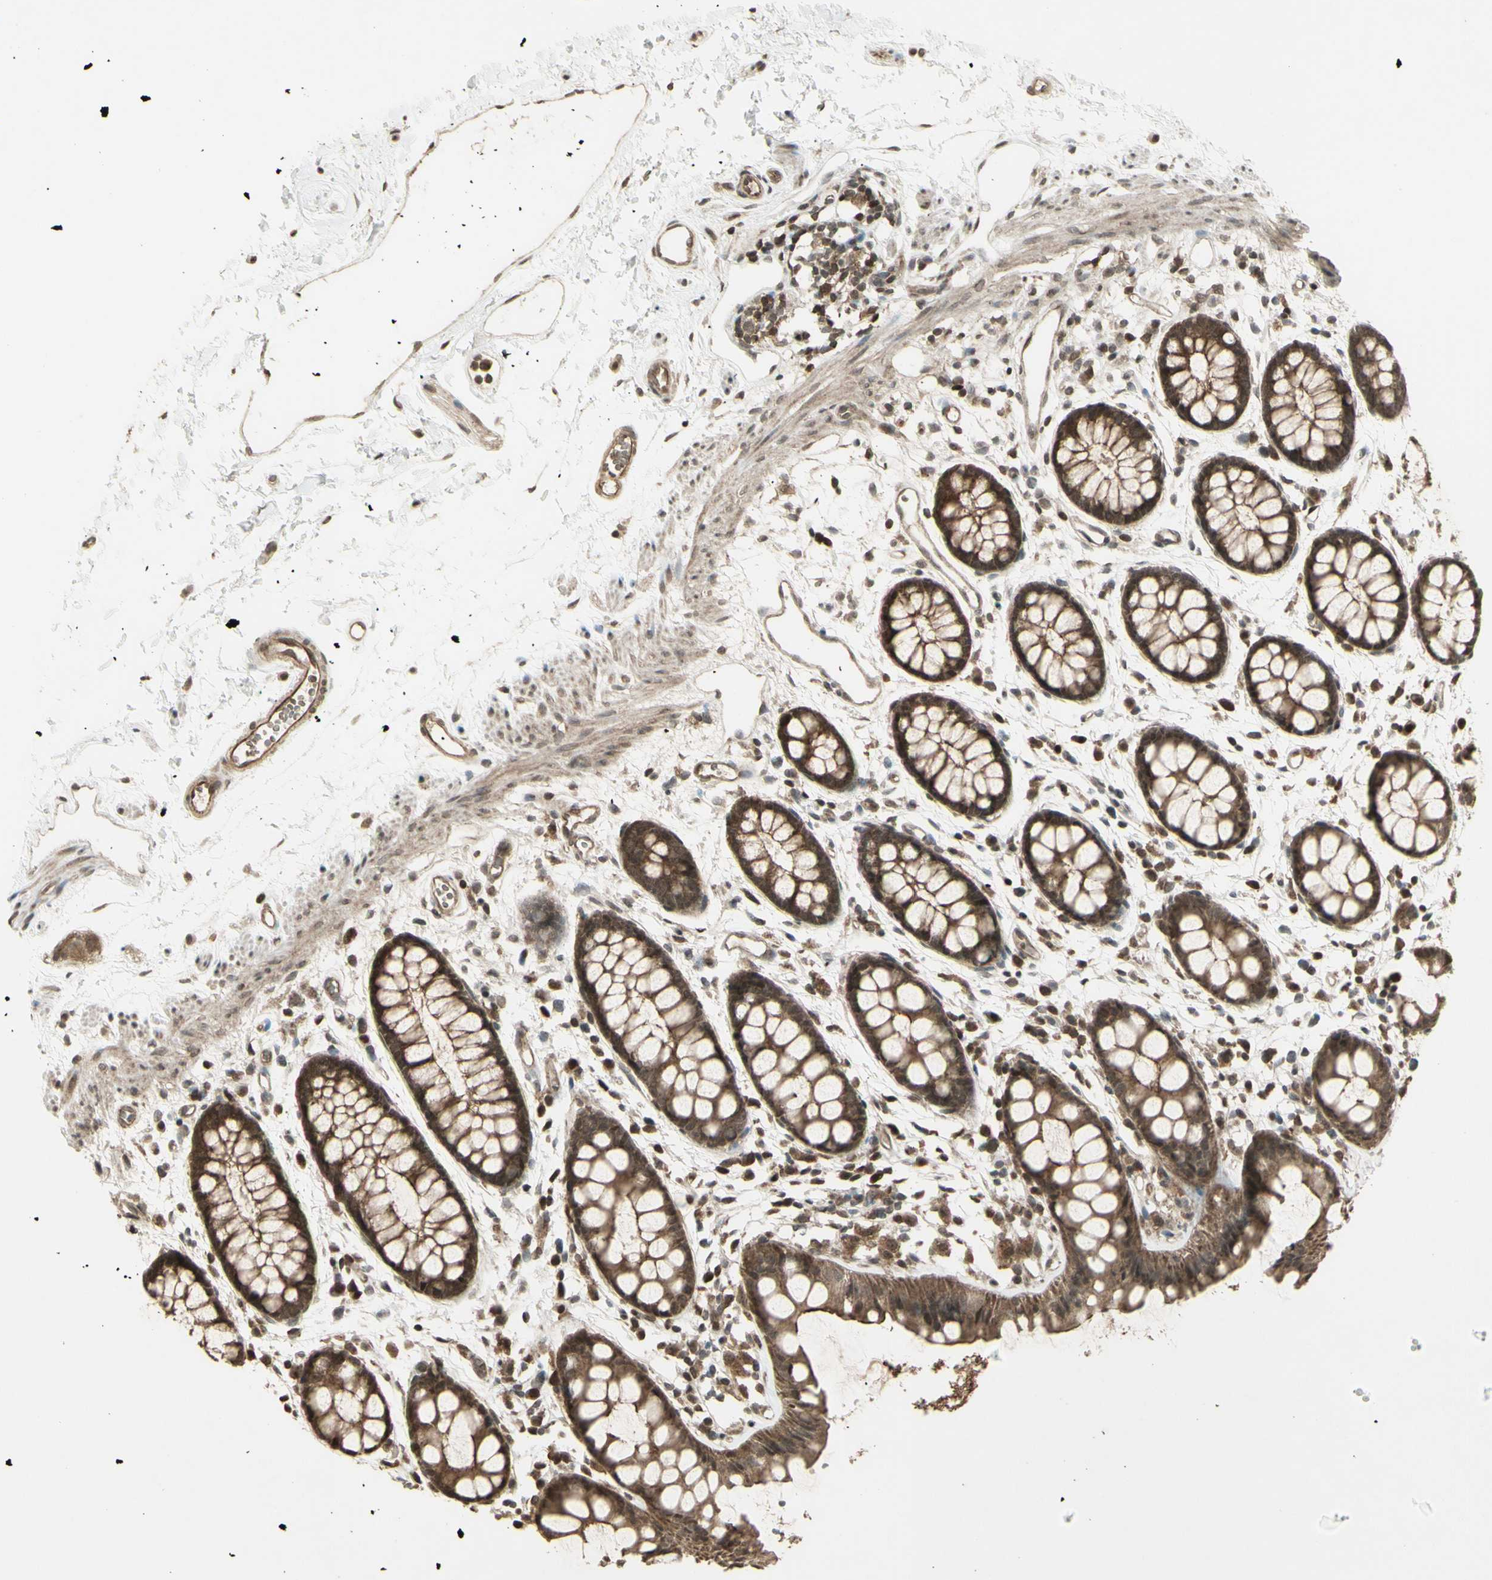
{"staining": {"intensity": "strong", "quantity": ">75%", "location": "cytoplasmic/membranous"}, "tissue": "rectum", "cell_type": "Glandular cells", "image_type": "normal", "snomed": [{"axis": "morphology", "description": "Normal tissue, NOS"}, {"axis": "topography", "description": "Rectum"}], "caption": "Protein expression analysis of normal human rectum reveals strong cytoplasmic/membranous staining in about >75% of glandular cells. (brown staining indicates protein expression, while blue staining denotes nuclei).", "gene": "BLNK", "patient": {"sex": "female", "age": 66}}